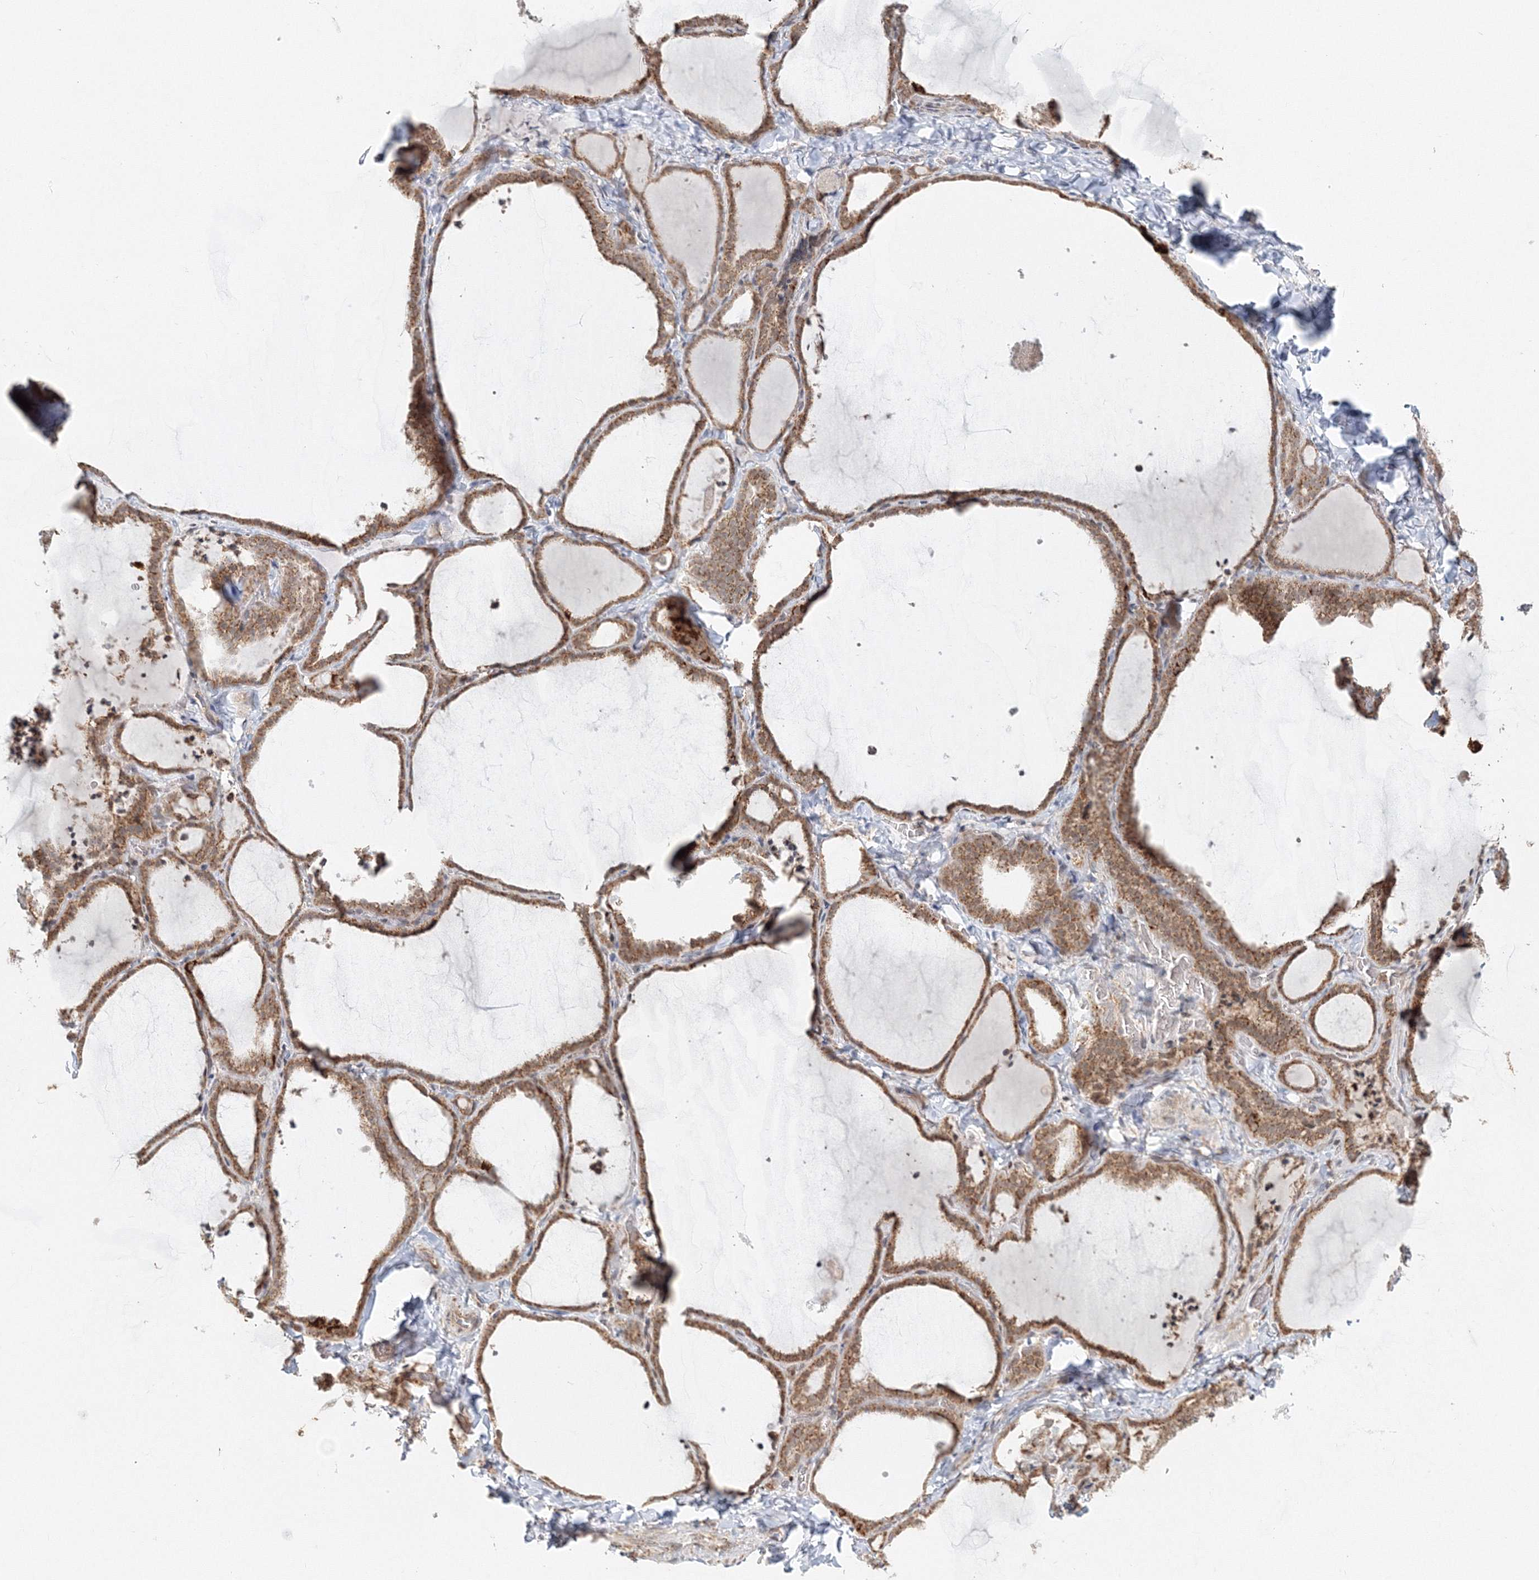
{"staining": {"intensity": "moderate", "quantity": ">75%", "location": "cytoplasmic/membranous,nuclear"}, "tissue": "thyroid gland", "cell_type": "Glandular cells", "image_type": "normal", "snomed": [{"axis": "morphology", "description": "Normal tissue, NOS"}, {"axis": "topography", "description": "Thyroid gland"}], "caption": "Protein expression by immunohistochemistry reveals moderate cytoplasmic/membranous,nuclear expression in approximately >75% of glandular cells in normal thyroid gland. (DAB (3,3'-diaminobenzidine) IHC with brightfield microscopy, high magnification).", "gene": "PSMD6", "patient": {"sex": "female", "age": 22}}